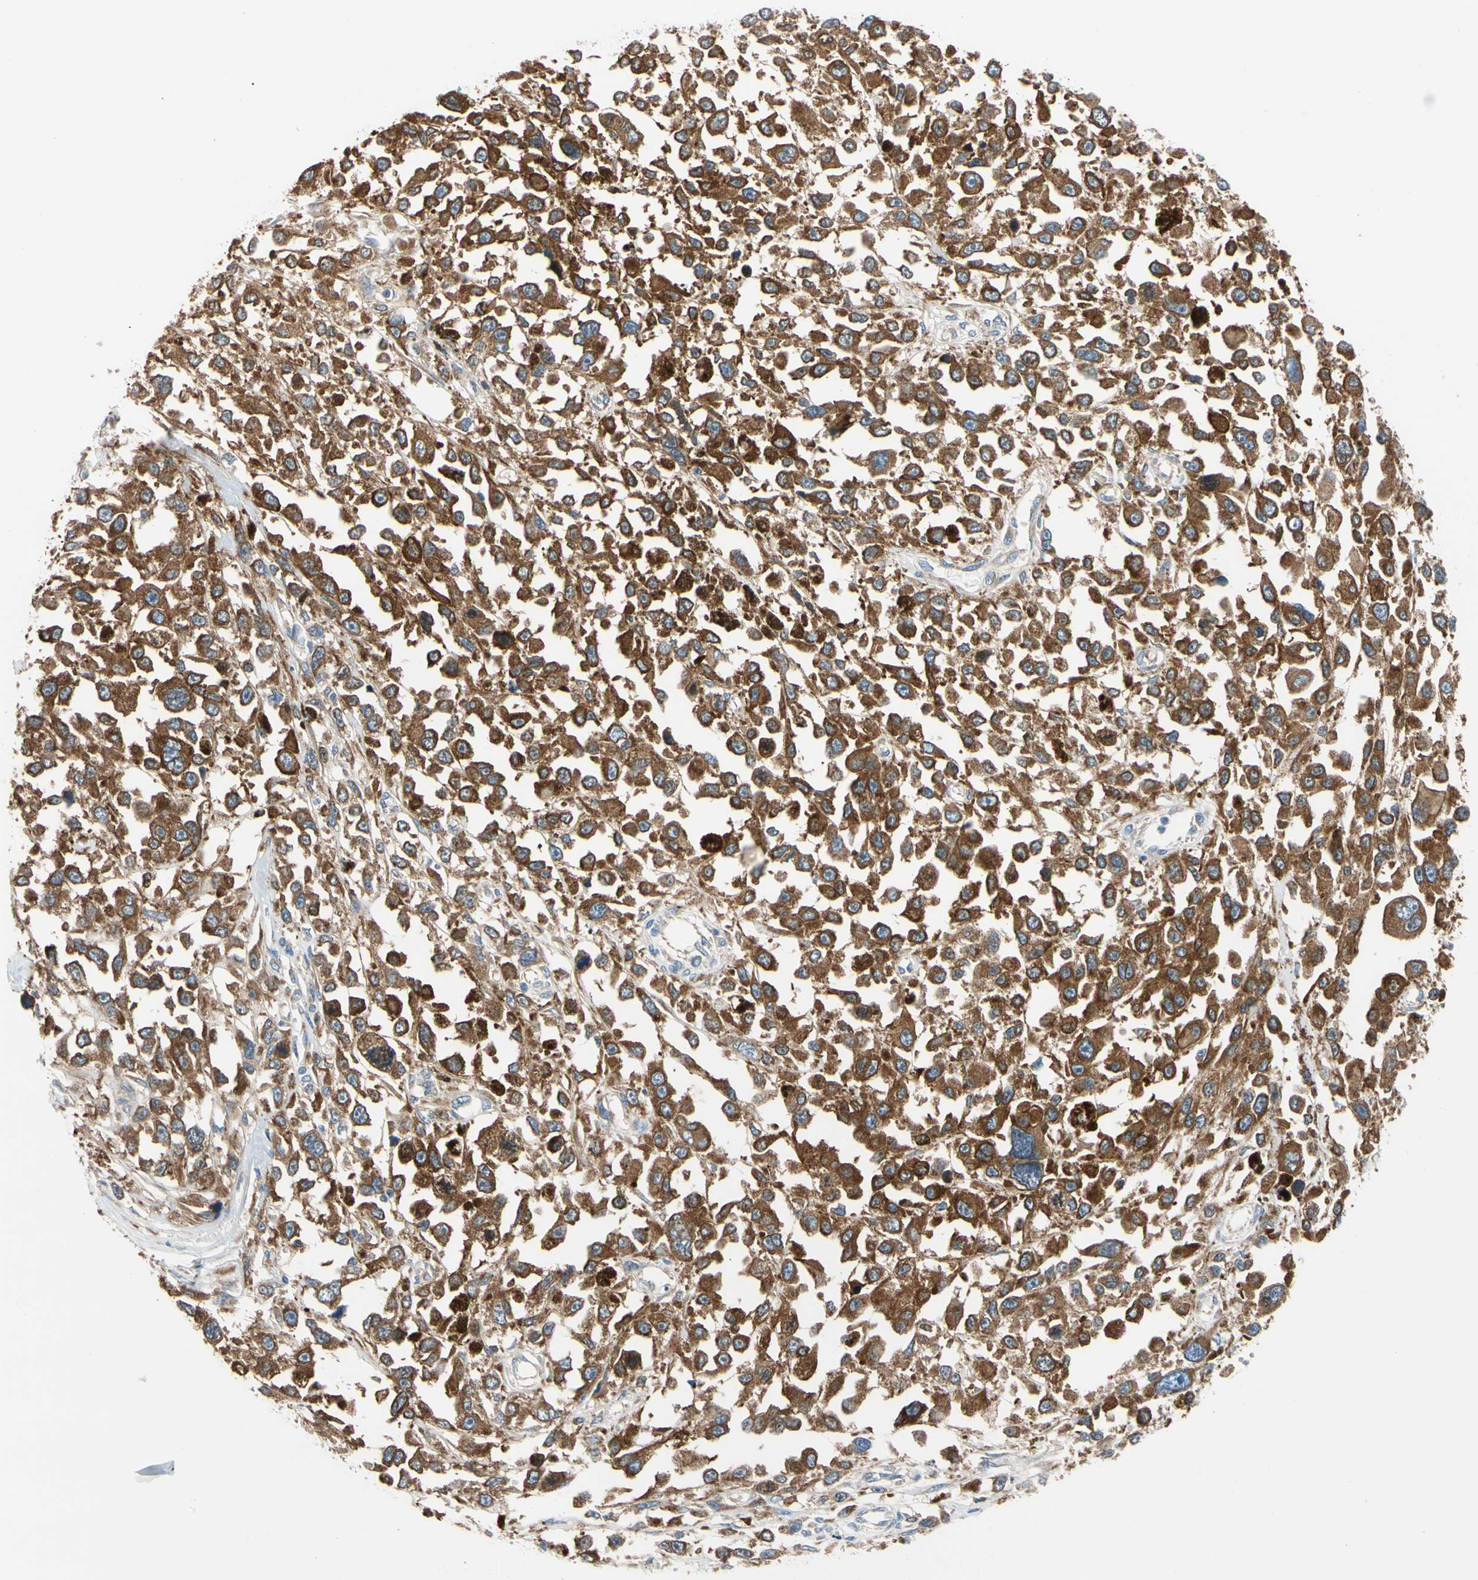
{"staining": {"intensity": "strong", "quantity": ">75%", "location": "cytoplasmic/membranous"}, "tissue": "melanoma", "cell_type": "Tumor cells", "image_type": "cancer", "snomed": [{"axis": "morphology", "description": "Malignant melanoma, Metastatic site"}, {"axis": "topography", "description": "Lymph node"}], "caption": "Melanoma was stained to show a protein in brown. There is high levels of strong cytoplasmic/membranous staining in about >75% of tumor cells.", "gene": "GPHN", "patient": {"sex": "male", "age": 59}}